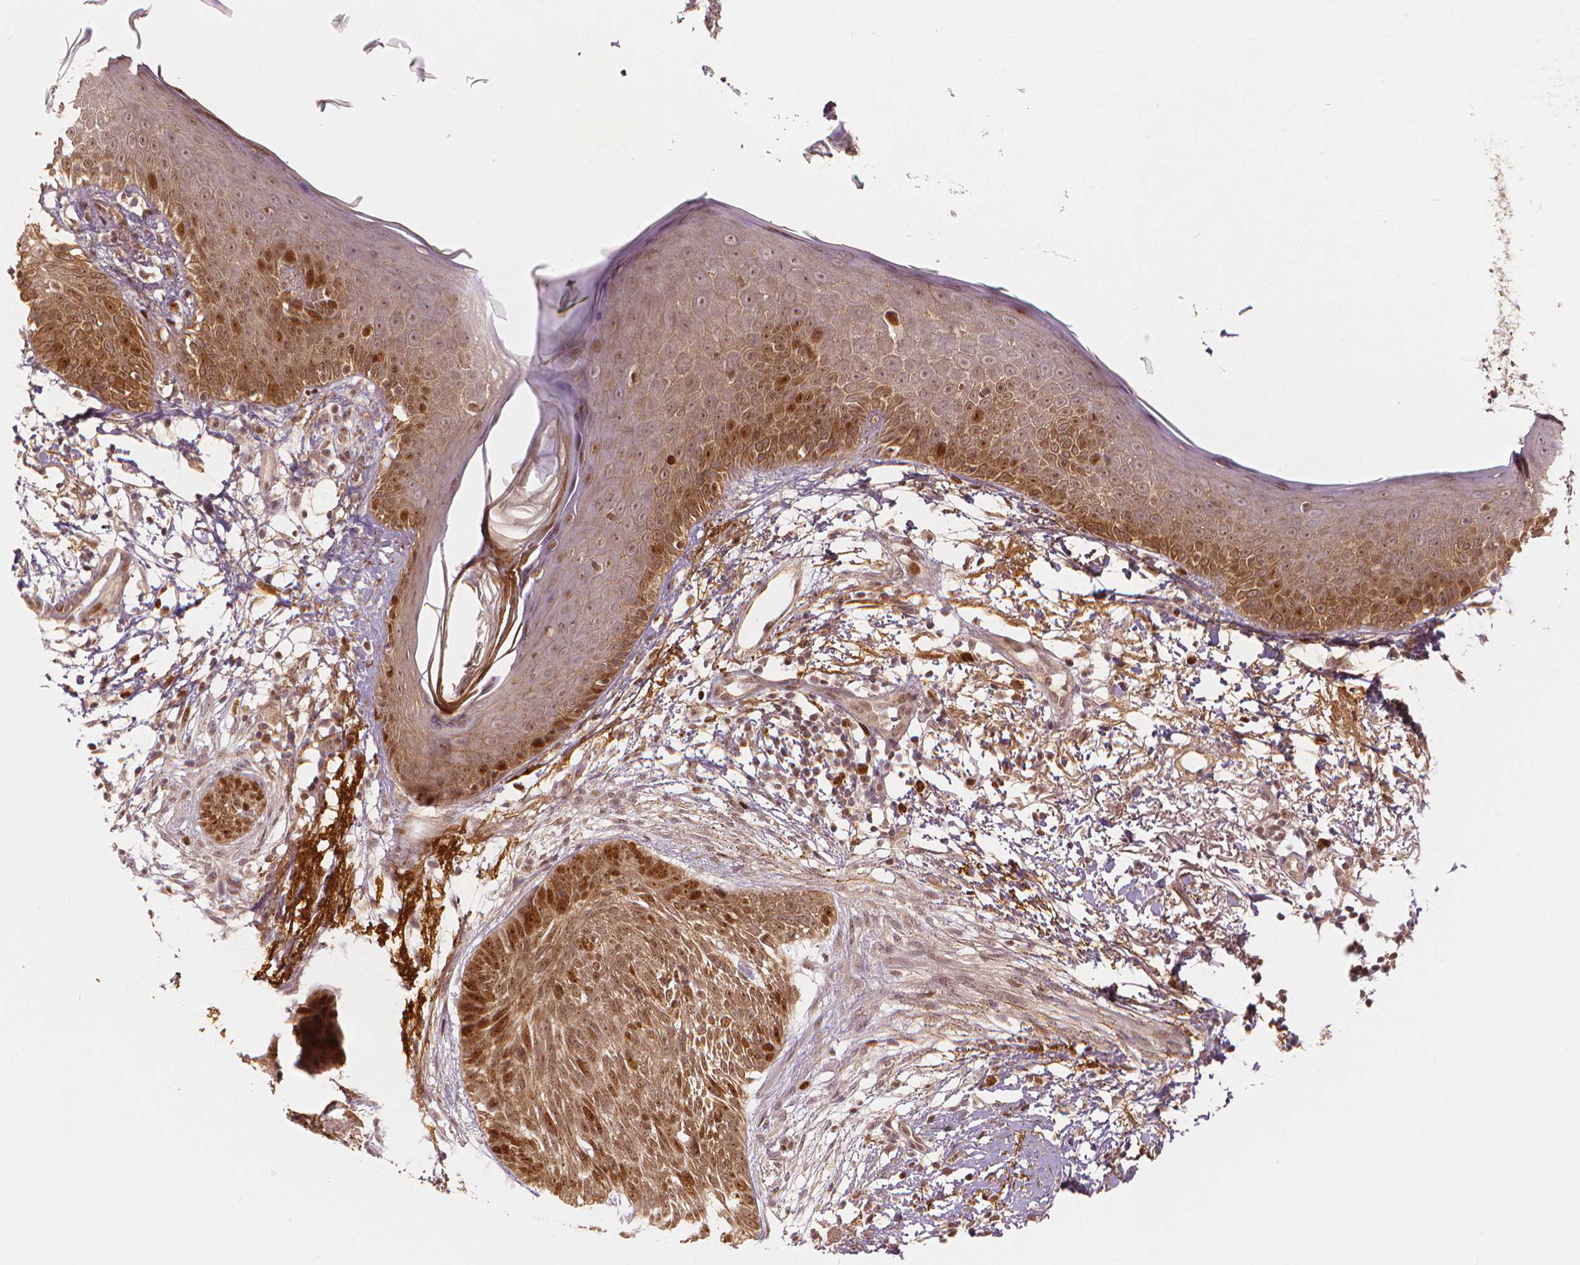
{"staining": {"intensity": "moderate", "quantity": ">75%", "location": "nuclear"}, "tissue": "skin cancer", "cell_type": "Tumor cells", "image_type": "cancer", "snomed": [{"axis": "morphology", "description": "Normal tissue, NOS"}, {"axis": "morphology", "description": "Basal cell carcinoma"}, {"axis": "topography", "description": "Skin"}], "caption": "Protein staining of skin cancer (basal cell carcinoma) tissue reveals moderate nuclear positivity in about >75% of tumor cells. The staining was performed using DAB (3,3'-diaminobenzidine), with brown indicating positive protein expression. Nuclei are stained blue with hematoxylin.", "gene": "NSD2", "patient": {"sex": "male", "age": 84}}